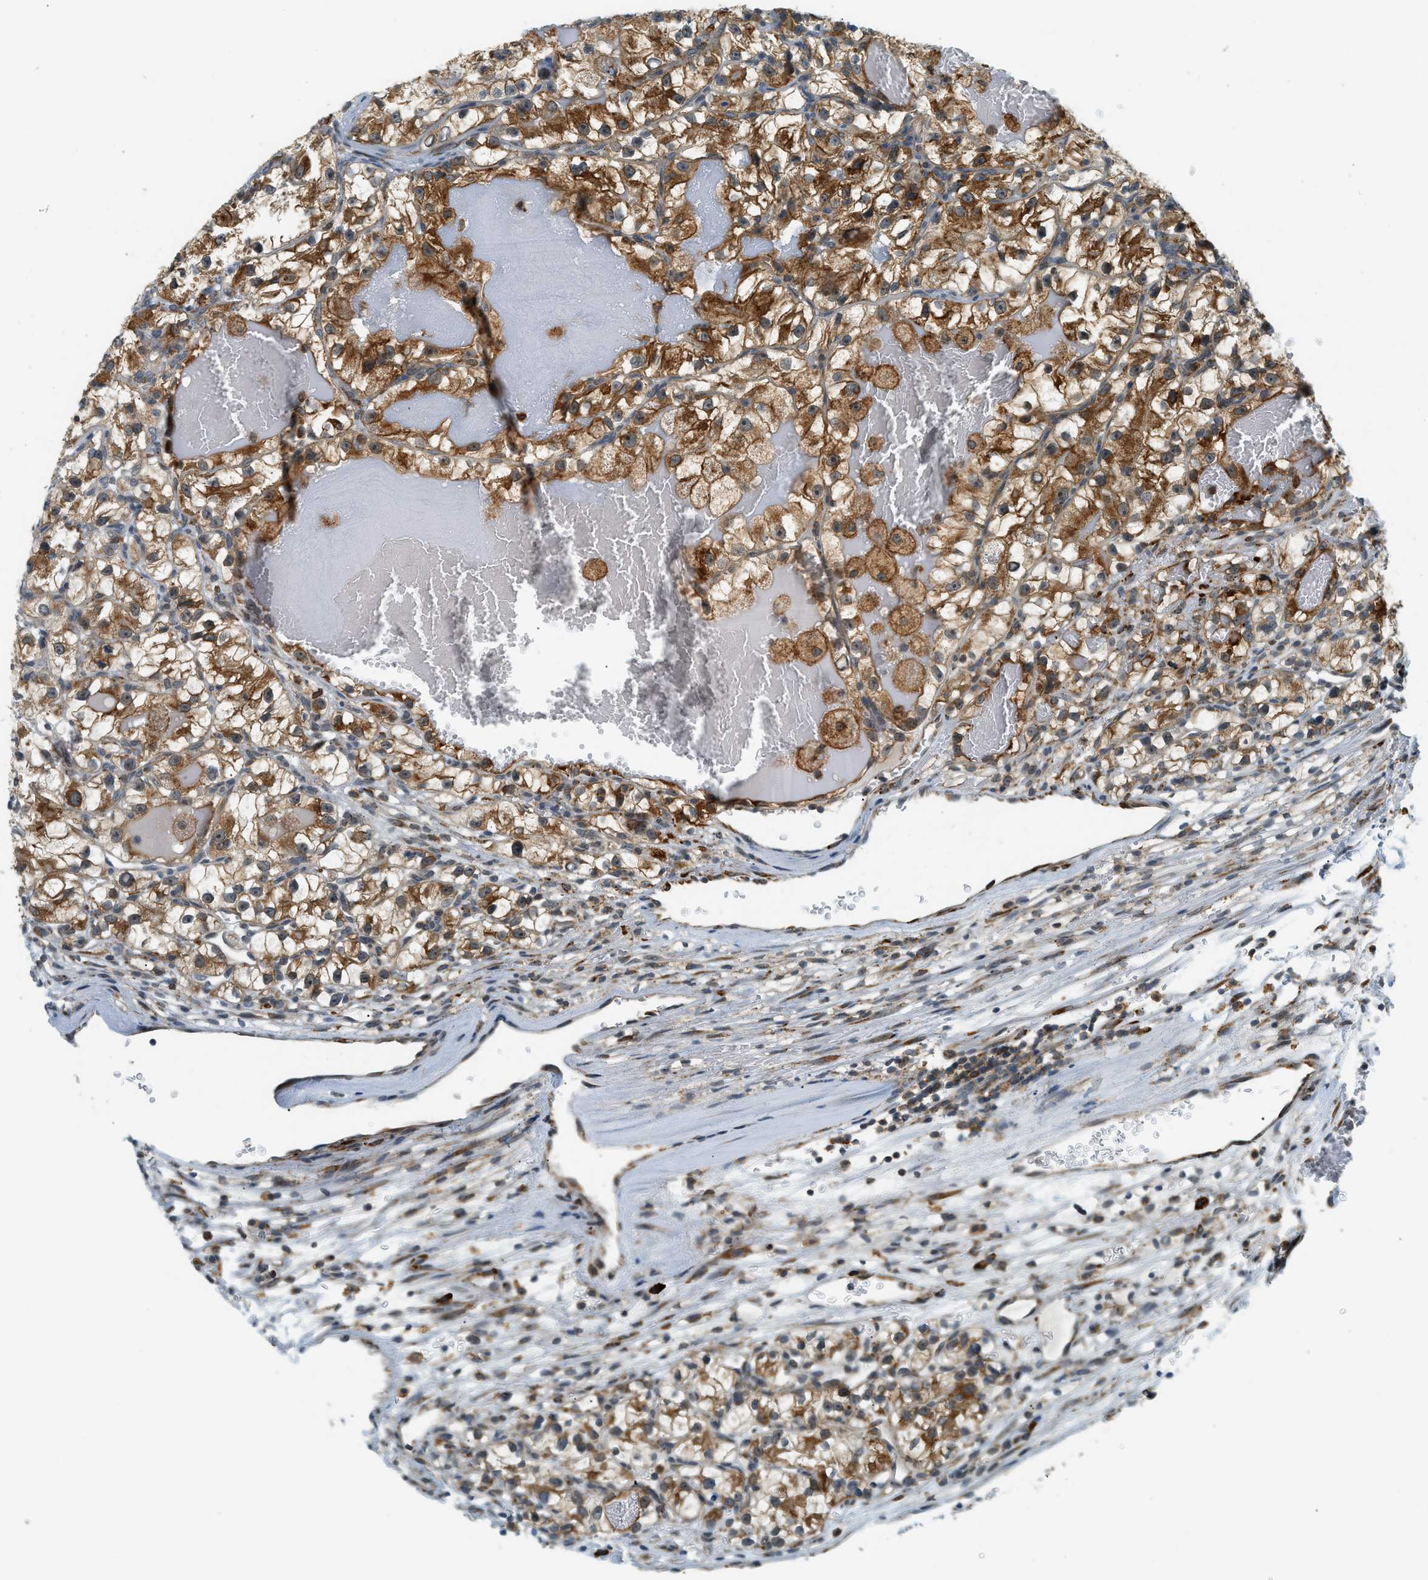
{"staining": {"intensity": "strong", "quantity": ">75%", "location": "cytoplasmic/membranous"}, "tissue": "renal cancer", "cell_type": "Tumor cells", "image_type": "cancer", "snomed": [{"axis": "morphology", "description": "Adenocarcinoma, NOS"}, {"axis": "topography", "description": "Kidney"}], "caption": "Human renal cancer stained for a protein (brown) reveals strong cytoplasmic/membranous positive expression in approximately >75% of tumor cells.", "gene": "SEMA4D", "patient": {"sex": "female", "age": 57}}